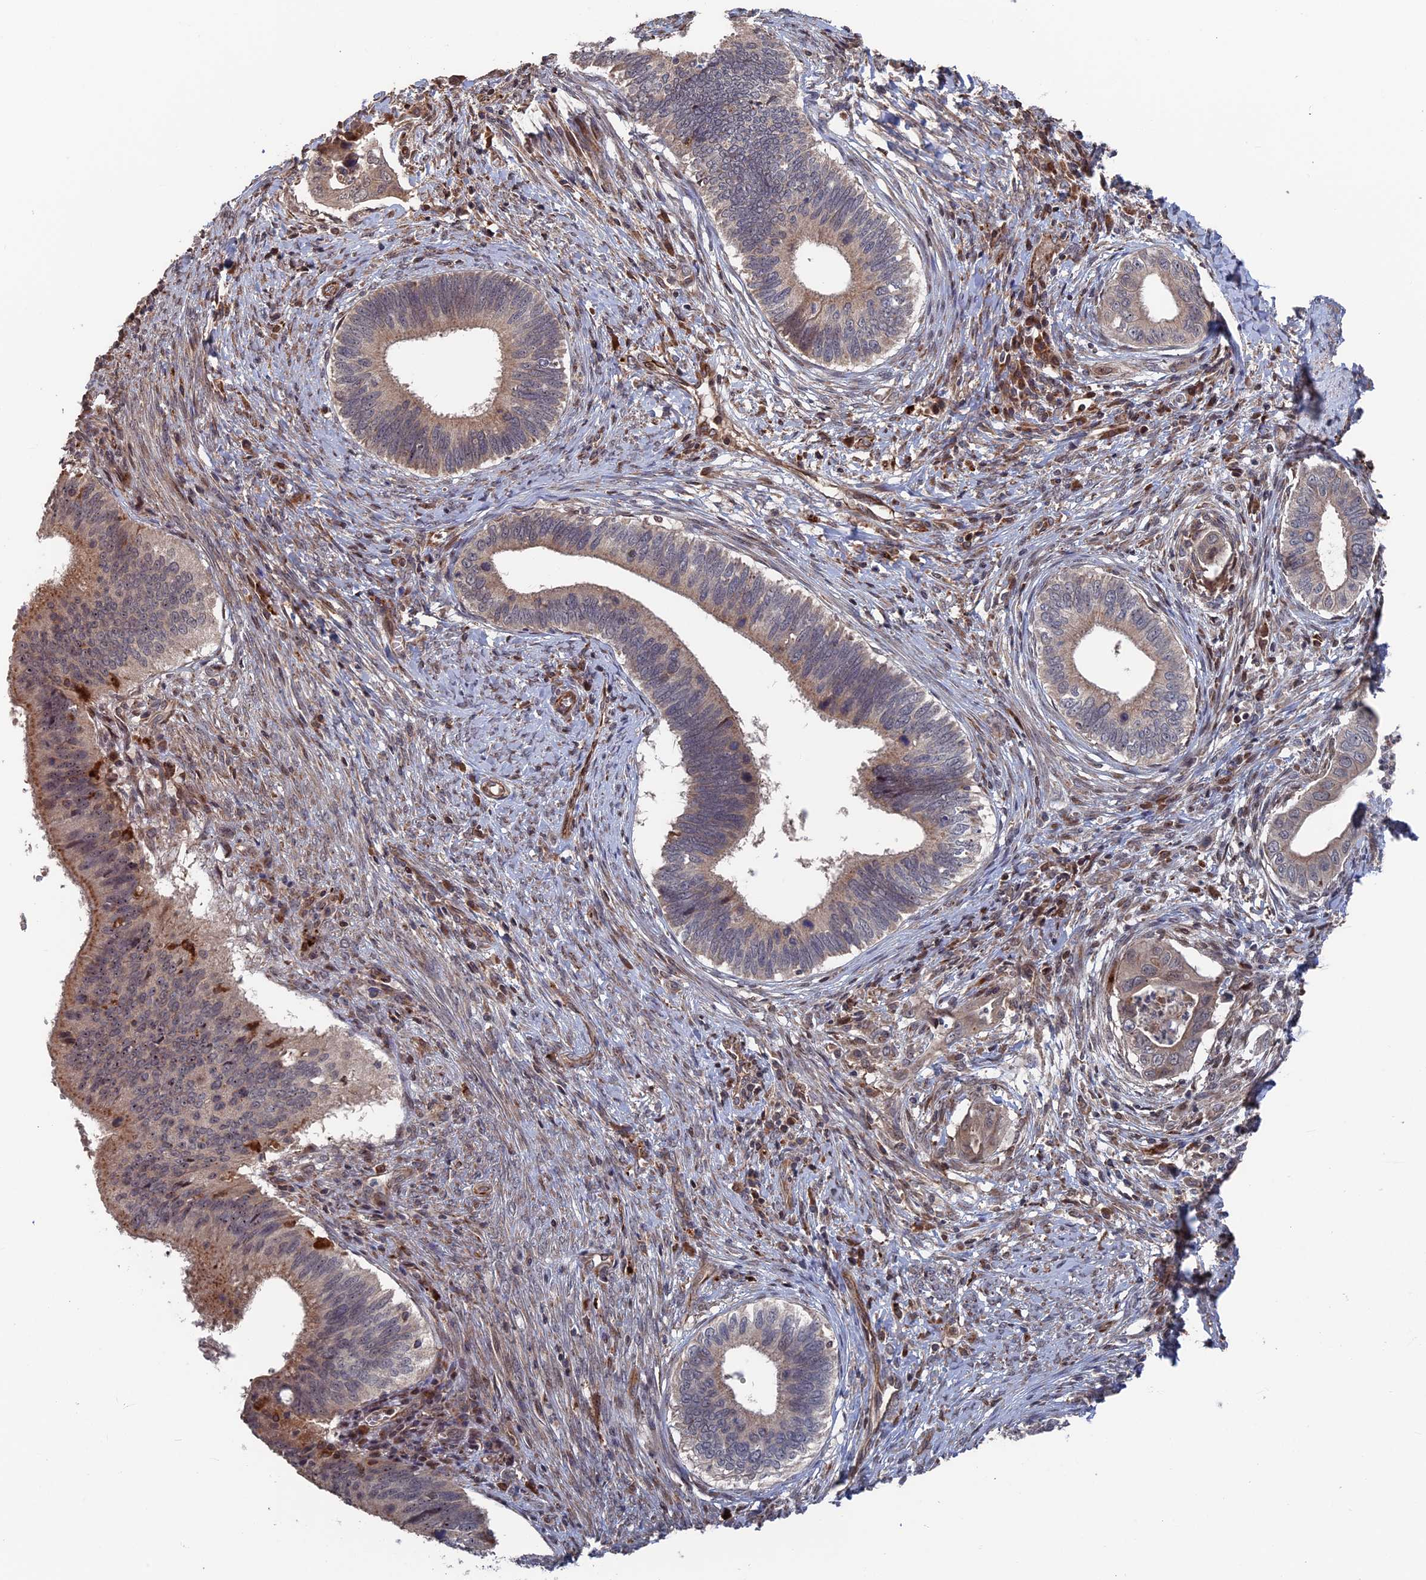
{"staining": {"intensity": "weak", "quantity": "<25%", "location": "cytoplasmic/membranous"}, "tissue": "cervical cancer", "cell_type": "Tumor cells", "image_type": "cancer", "snomed": [{"axis": "morphology", "description": "Adenocarcinoma, NOS"}, {"axis": "topography", "description": "Cervix"}], "caption": "Immunohistochemical staining of cervical adenocarcinoma shows no significant staining in tumor cells.", "gene": "PLA2G15", "patient": {"sex": "female", "age": 42}}